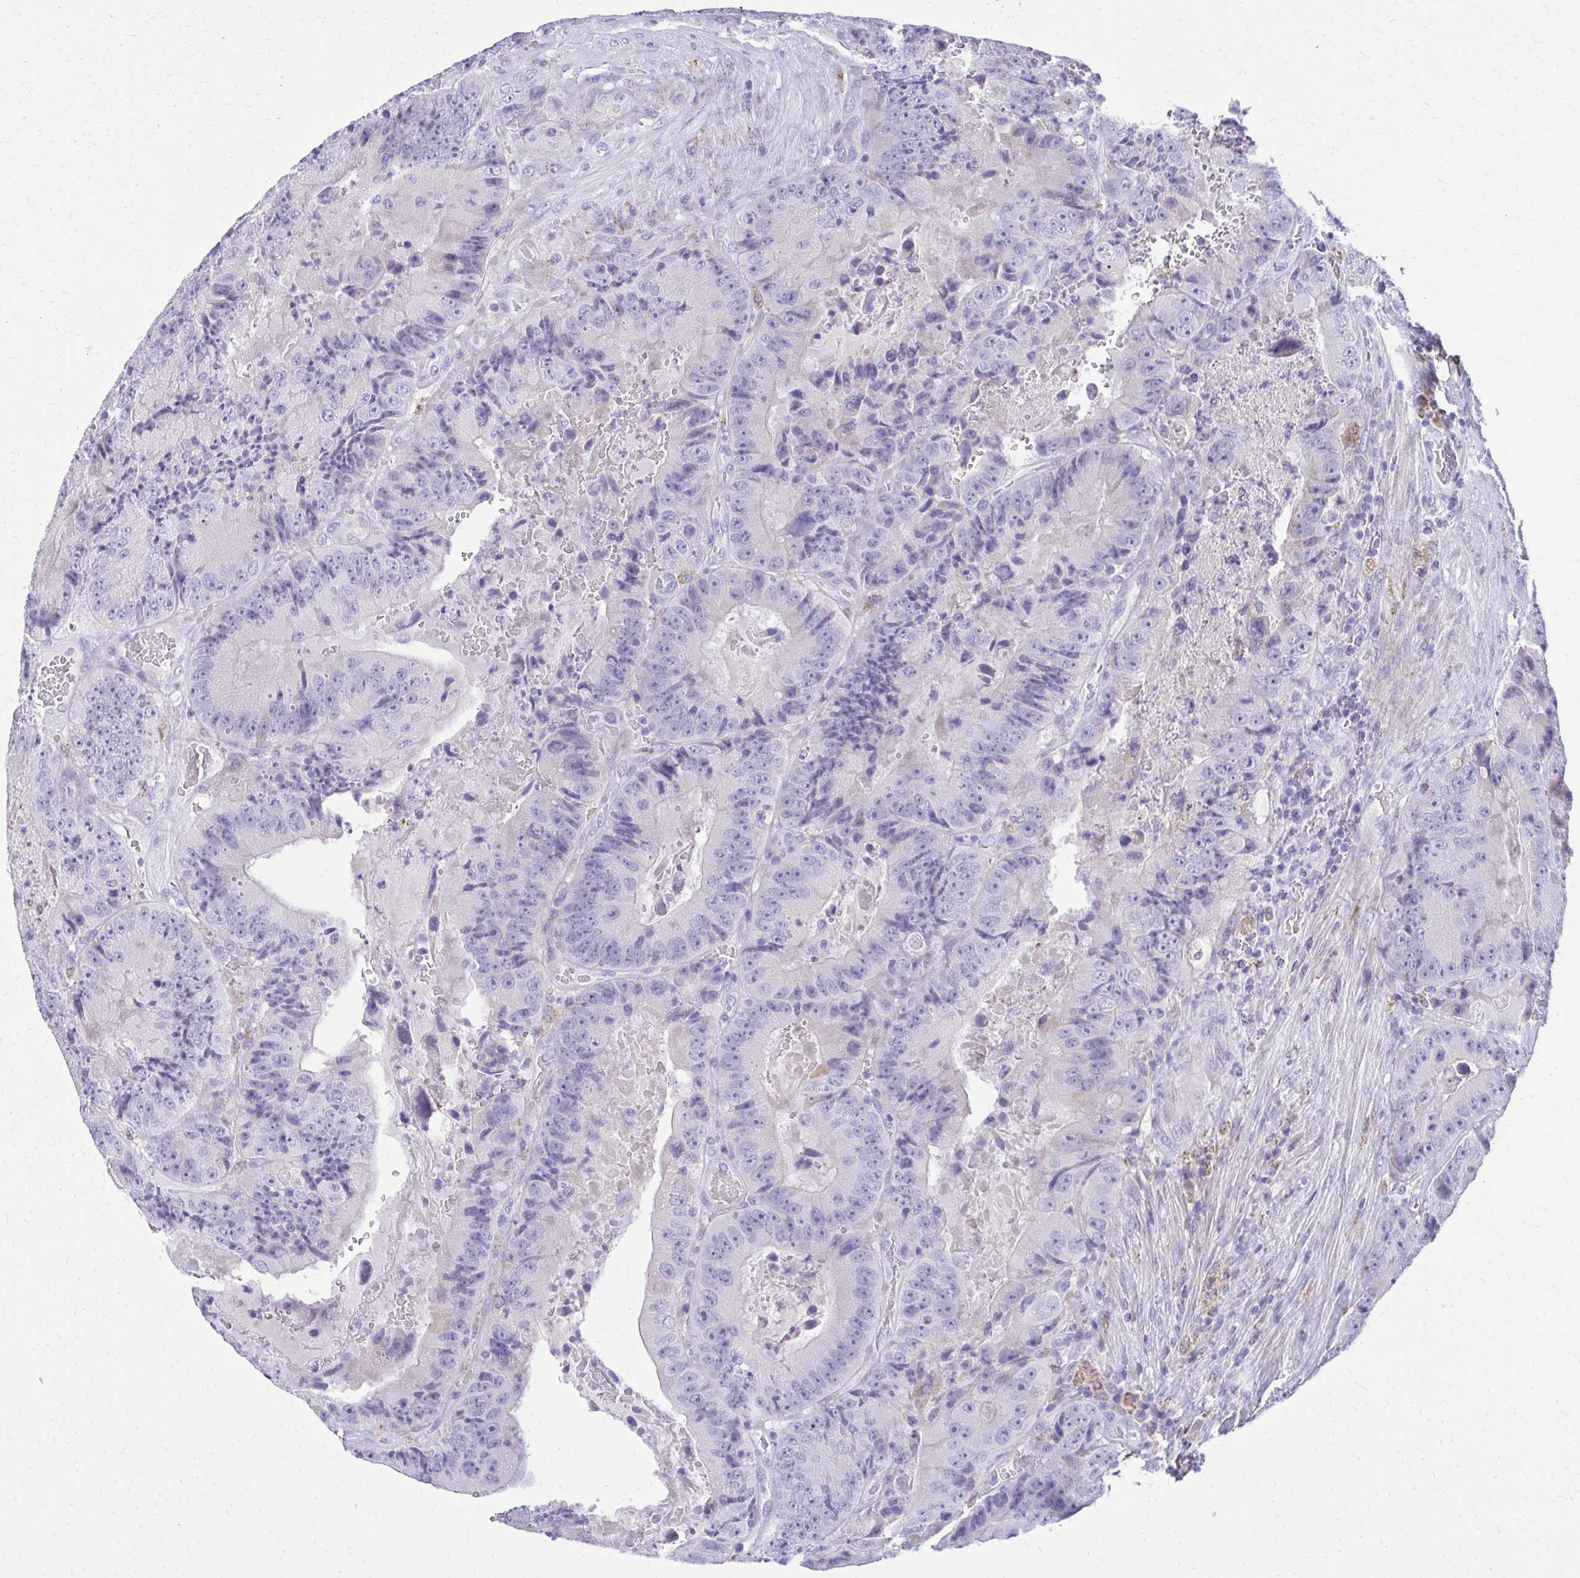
{"staining": {"intensity": "negative", "quantity": "none", "location": "none"}, "tissue": "colorectal cancer", "cell_type": "Tumor cells", "image_type": "cancer", "snomed": [{"axis": "morphology", "description": "Adenocarcinoma, NOS"}, {"axis": "topography", "description": "Colon"}], "caption": "DAB immunohistochemical staining of human colorectal adenocarcinoma shows no significant staining in tumor cells.", "gene": "AIG1", "patient": {"sex": "female", "age": 86}}